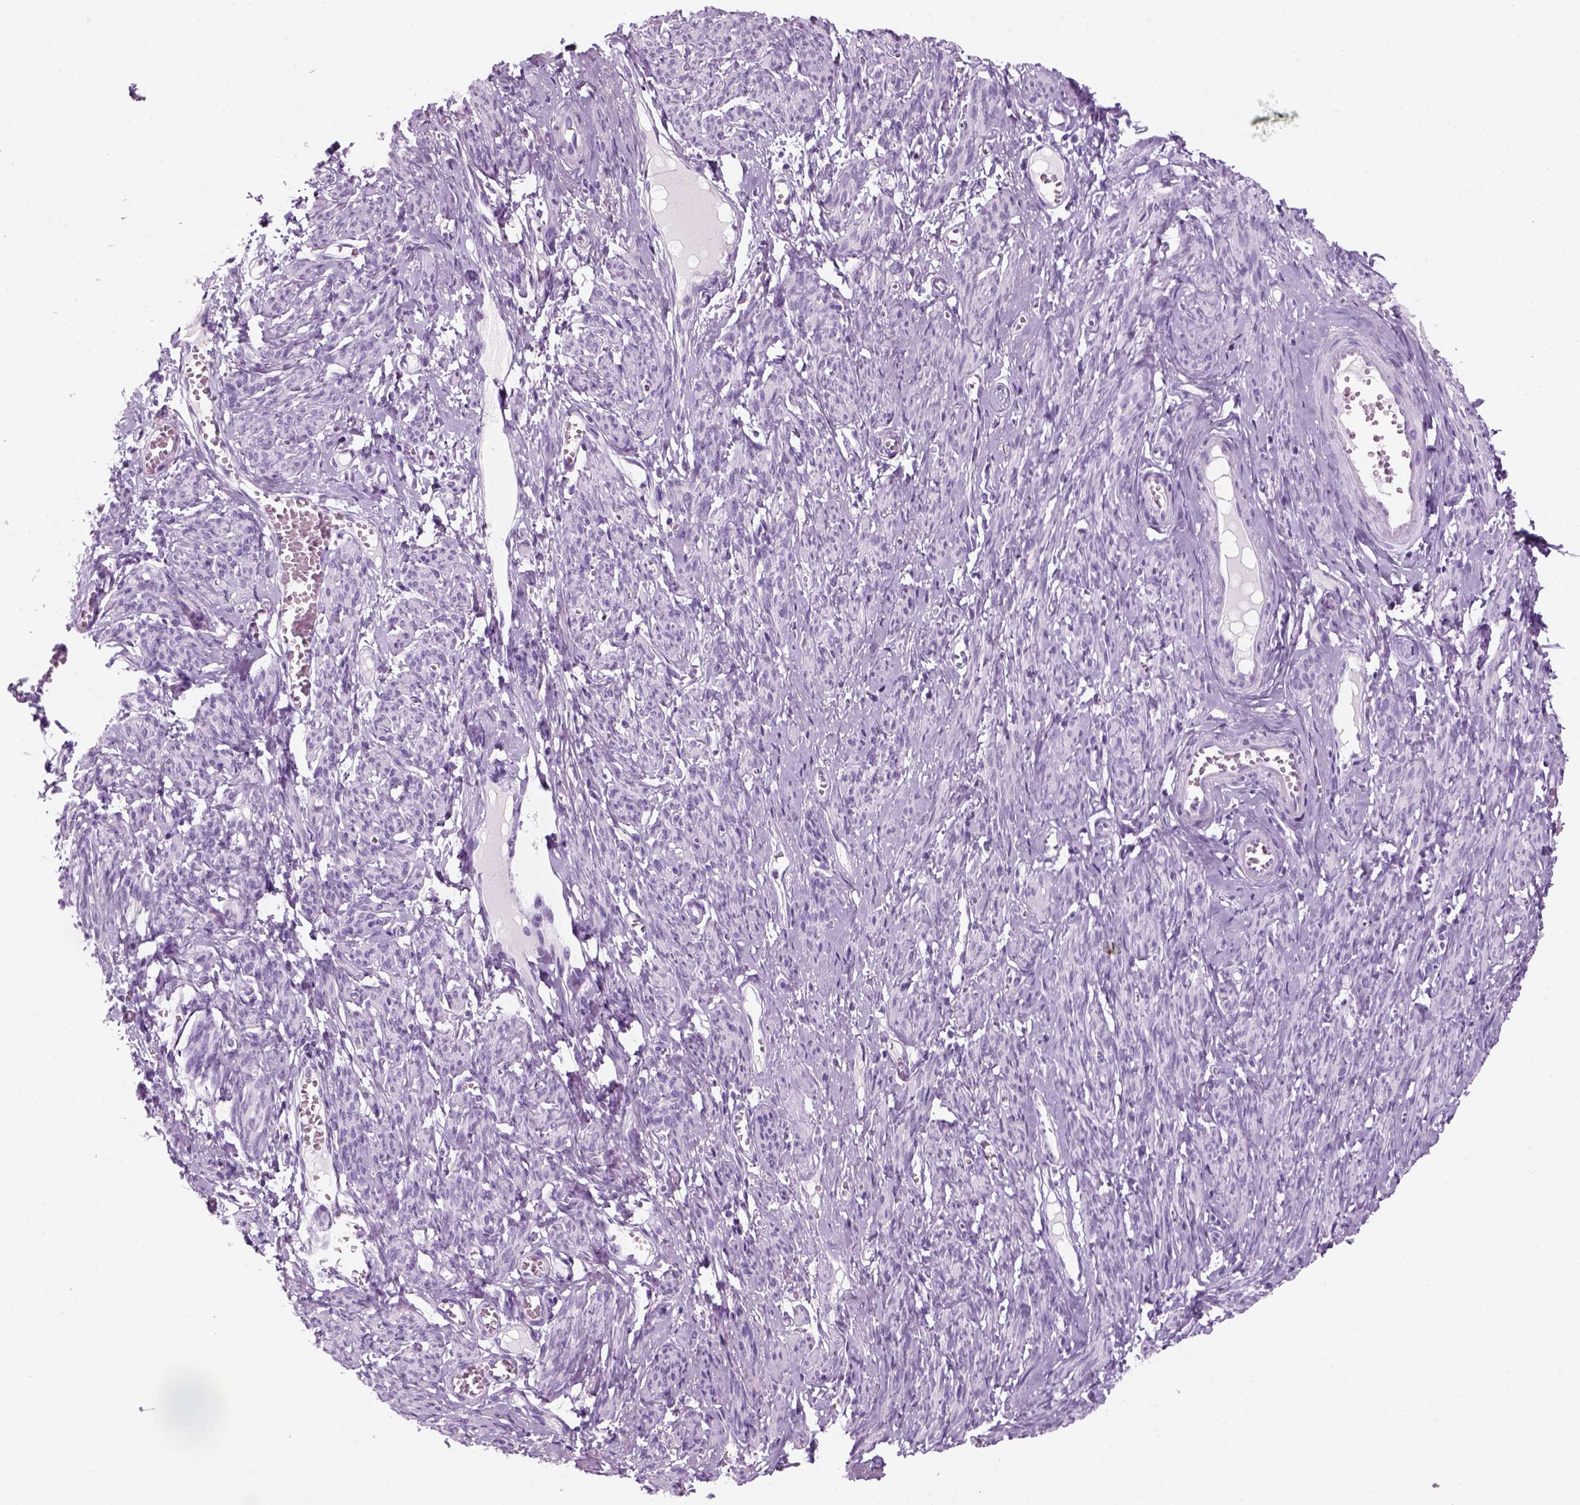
{"staining": {"intensity": "negative", "quantity": "none", "location": "none"}, "tissue": "smooth muscle", "cell_type": "Smooth muscle cells", "image_type": "normal", "snomed": [{"axis": "morphology", "description": "Normal tissue, NOS"}, {"axis": "topography", "description": "Smooth muscle"}], "caption": "The immunohistochemistry image has no significant positivity in smooth muscle cells of smooth muscle. (Stains: DAB (3,3'-diaminobenzidine) immunohistochemistry with hematoxylin counter stain, Microscopy: brightfield microscopy at high magnification).", "gene": "KRTAP11", "patient": {"sex": "female", "age": 65}}